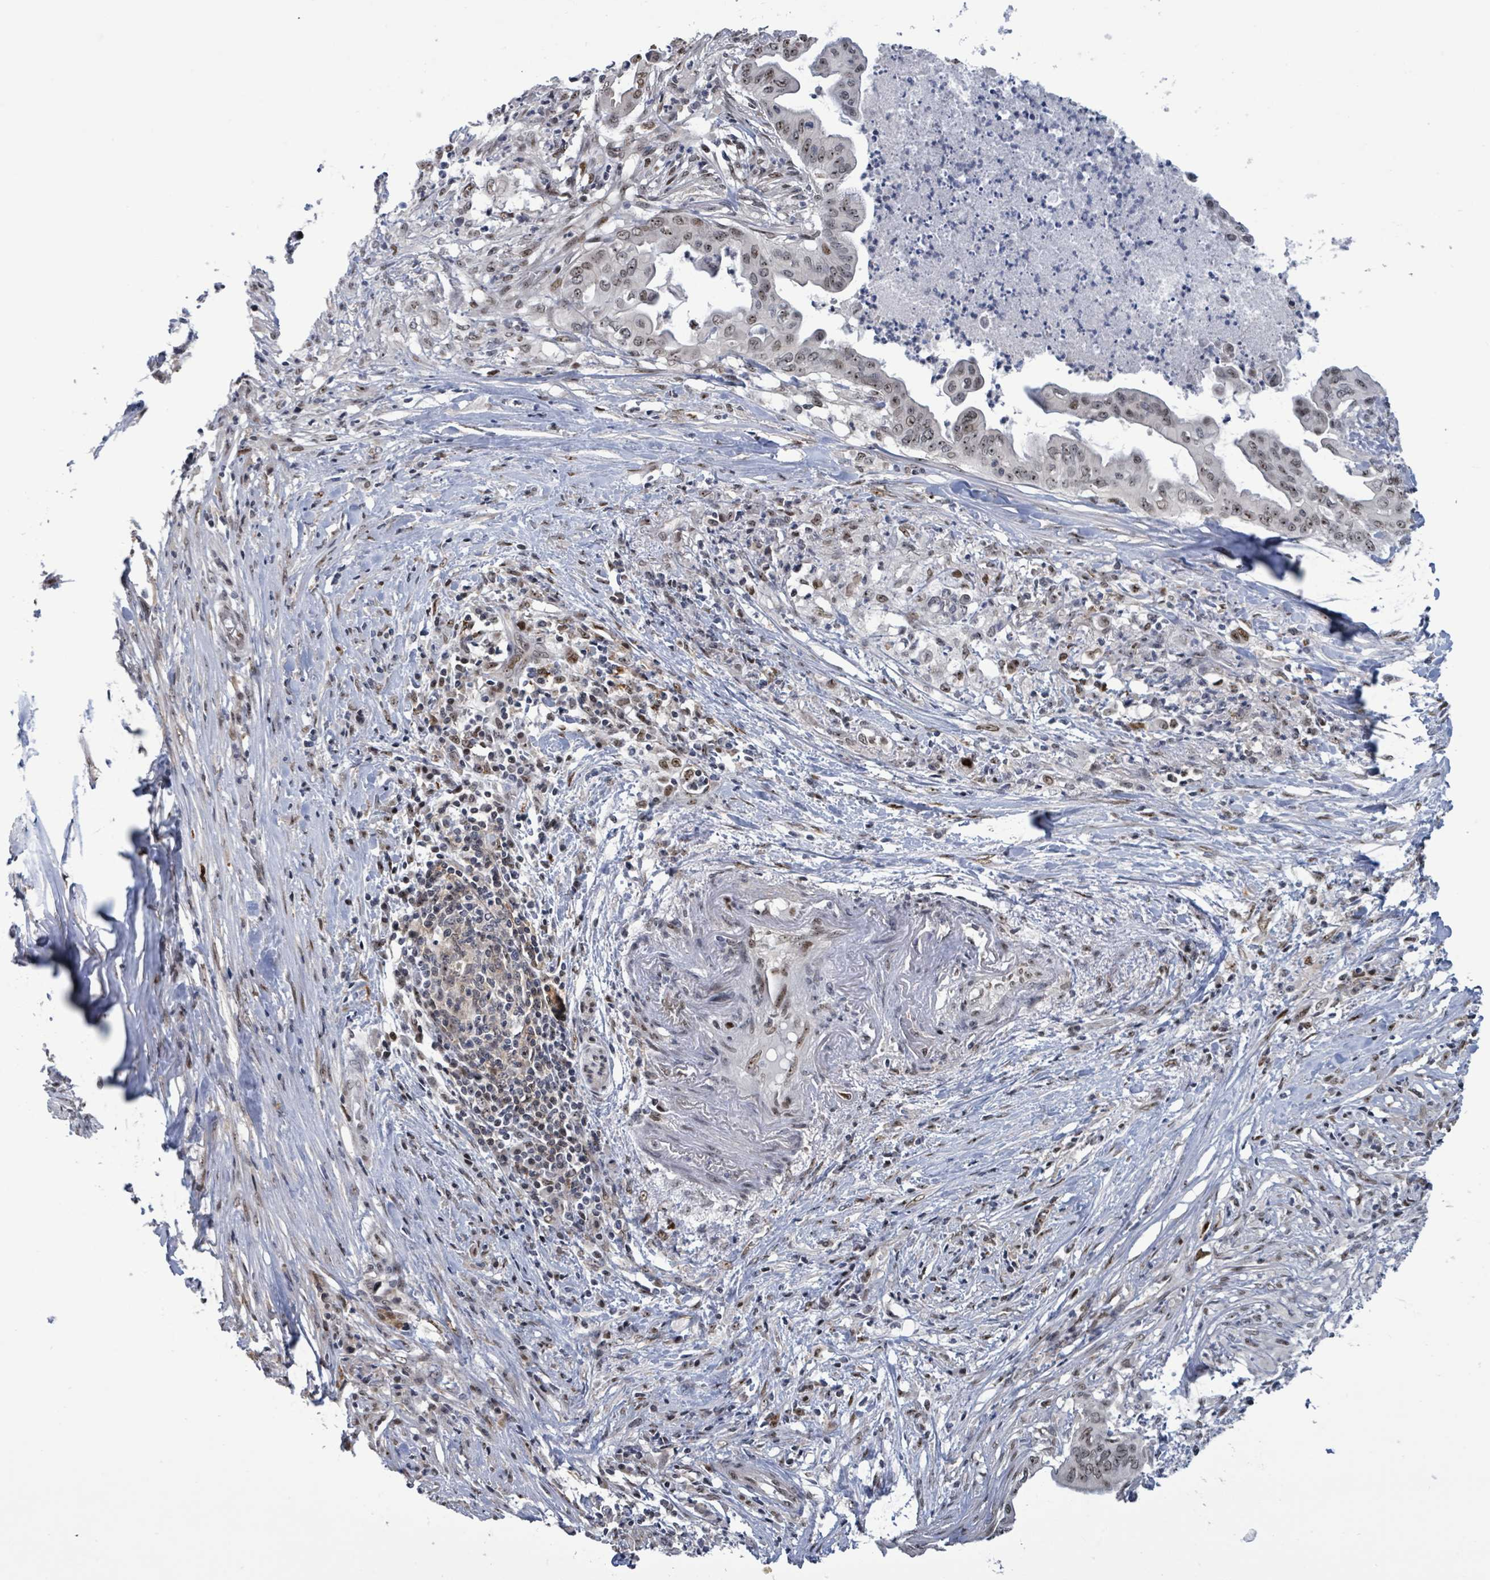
{"staining": {"intensity": "moderate", "quantity": ">75%", "location": "nuclear"}, "tissue": "pancreatic cancer", "cell_type": "Tumor cells", "image_type": "cancer", "snomed": [{"axis": "morphology", "description": "Adenocarcinoma, NOS"}, {"axis": "topography", "description": "Pancreas"}], "caption": "Brown immunohistochemical staining in human pancreatic adenocarcinoma demonstrates moderate nuclear positivity in about >75% of tumor cells.", "gene": "RRN3", "patient": {"sex": "male", "age": 58}}